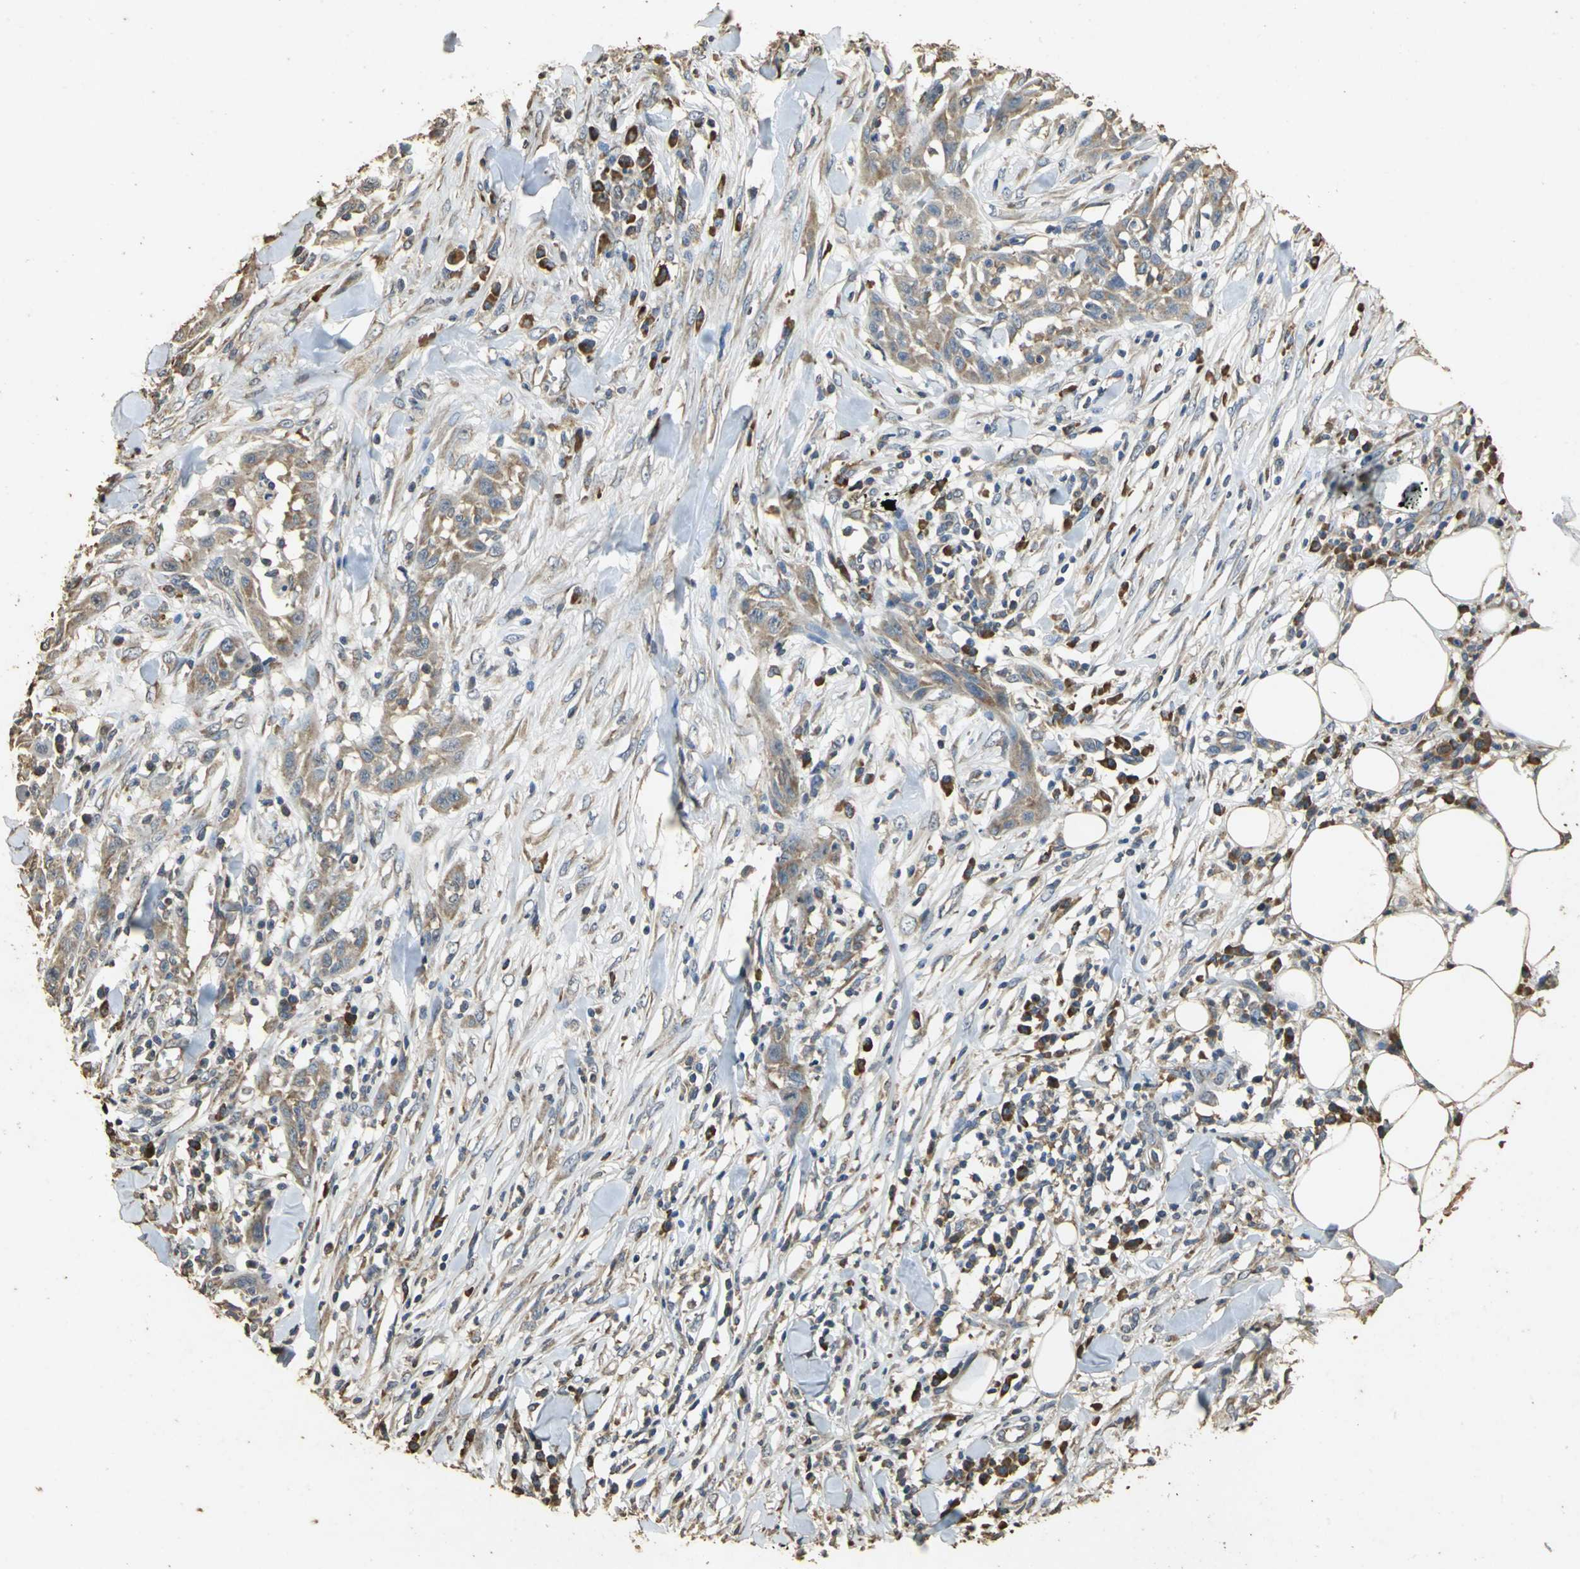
{"staining": {"intensity": "weak", "quantity": ">75%", "location": "cytoplasmic/membranous"}, "tissue": "skin cancer", "cell_type": "Tumor cells", "image_type": "cancer", "snomed": [{"axis": "morphology", "description": "Squamous cell carcinoma, NOS"}, {"axis": "topography", "description": "Skin"}], "caption": "The micrograph reveals a brown stain indicating the presence of a protein in the cytoplasmic/membranous of tumor cells in squamous cell carcinoma (skin).", "gene": "ACSL4", "patient": {"sex": "male", "age": 24}}